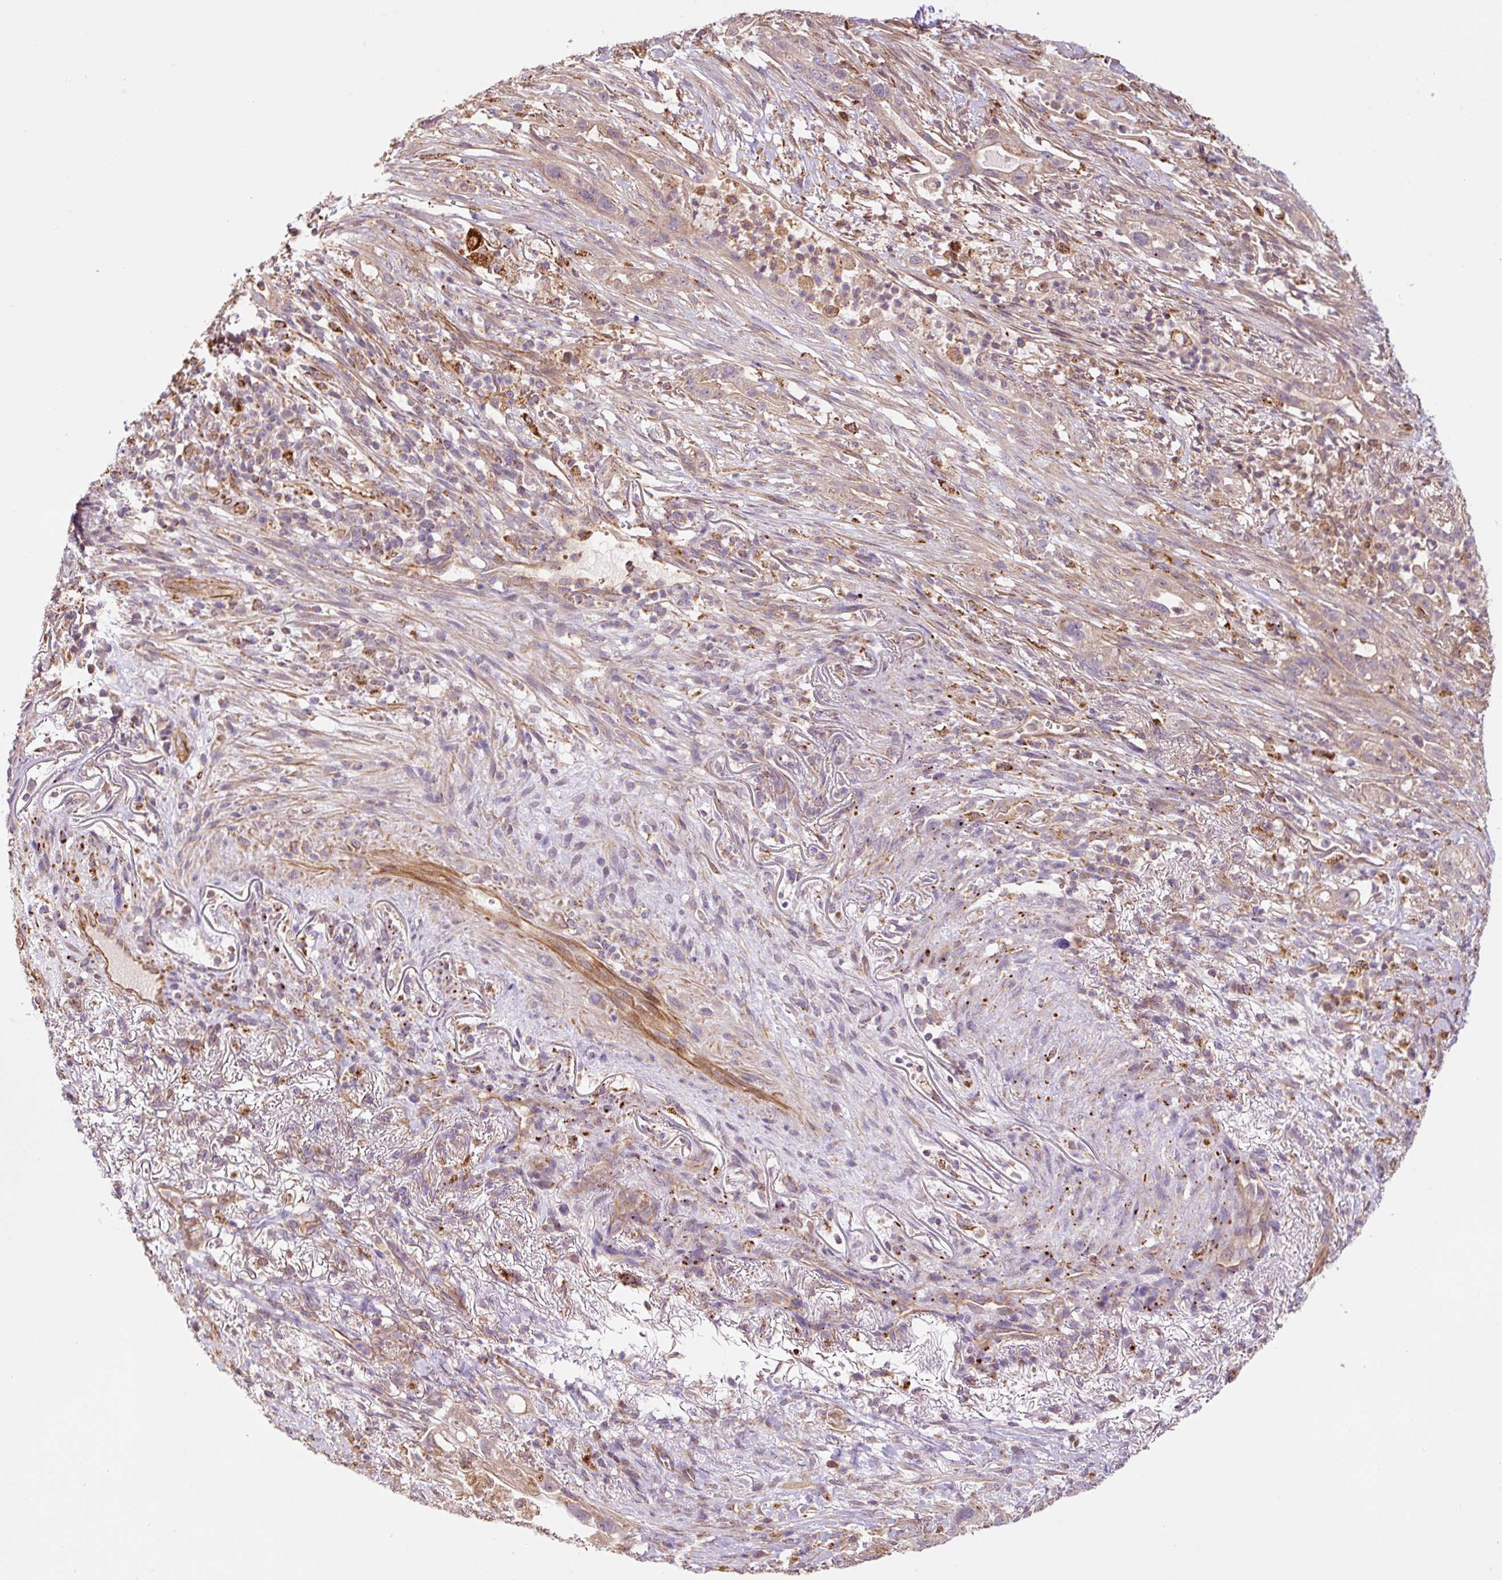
{"staining": {"intensity": "weak", "quantity": "25%-75%", "location": "cytoplasmic/membranous"}, "tissue": "pancreatic cancer", "cell_type": "Tumor cells", "image_type": "cancer", "snomed": [{"axis": "morphology", "description": "Adenocarcinoma, NOS"}, {"axis": "topography", "description": "Pancreas"}], "caption": "Tumor cells reveal weak cytoplasmic/membranous expression in about 25%-75% of cells in pancreatic adenocarcinoma. (DAB = brown stain, brightfield microscopy at high magnification).", "gene": "PCK2", "patient": {"sex": "male", "age": 44}}